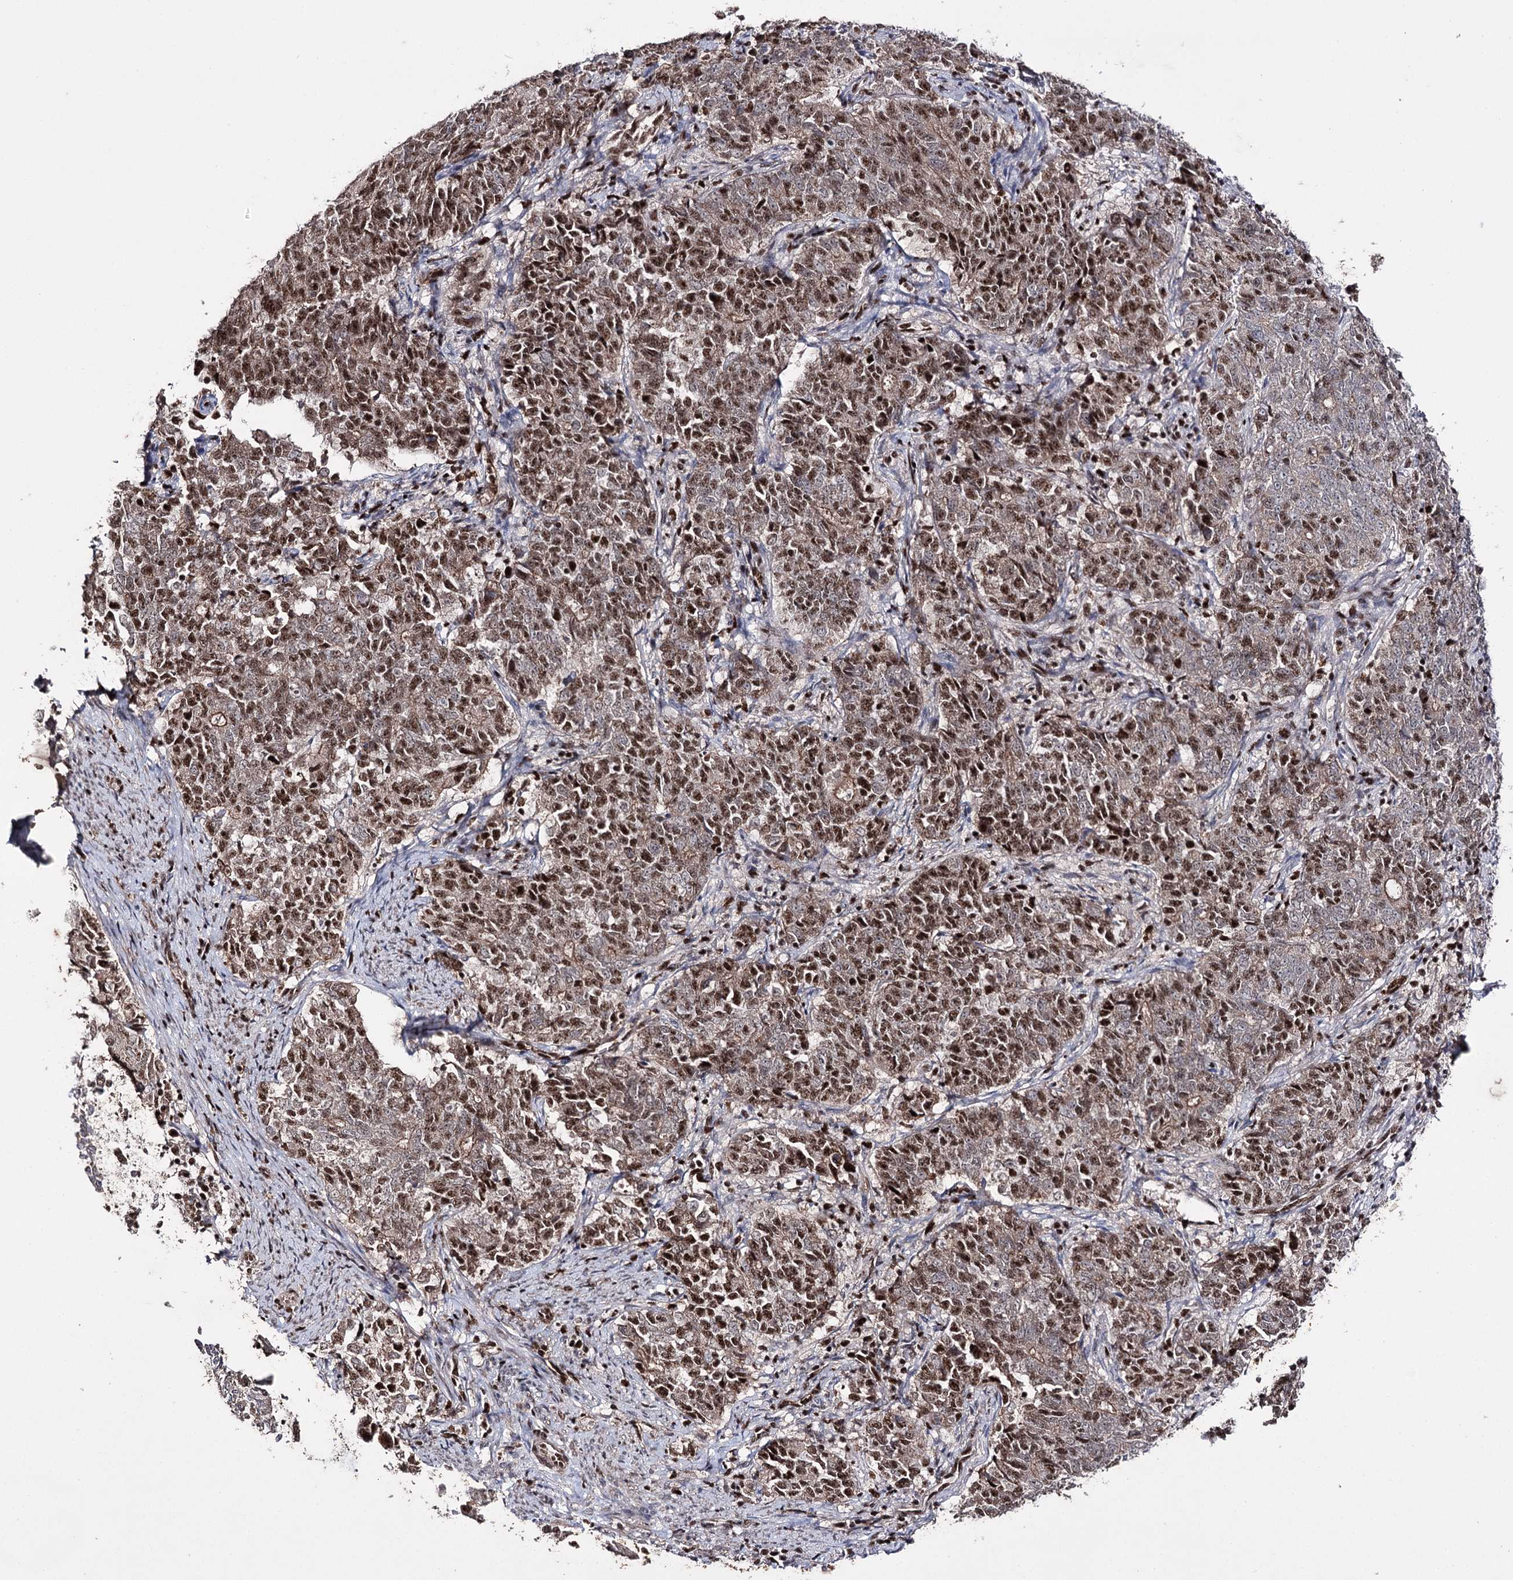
{"staining": {"intensity": "moderate", "quantity": ">75%", "location": "nuclear"}, "tissue": "endometrial cancer", "cell_type": "Tumor cells", "image_type": "cancer", "snomed": [{"axis": "morphology", "description": "Adenocarcinoma, NOS"}, {"axis": "topography", "description": "Endometrium"}], "caption": "A micrograph of human endometrial adenocarcinoma stained for a protein reveals moderate nuclear brown staining in tumor cells.", "gene": "PRPF40A", "patient": {"sex": "female", "age": 80}}